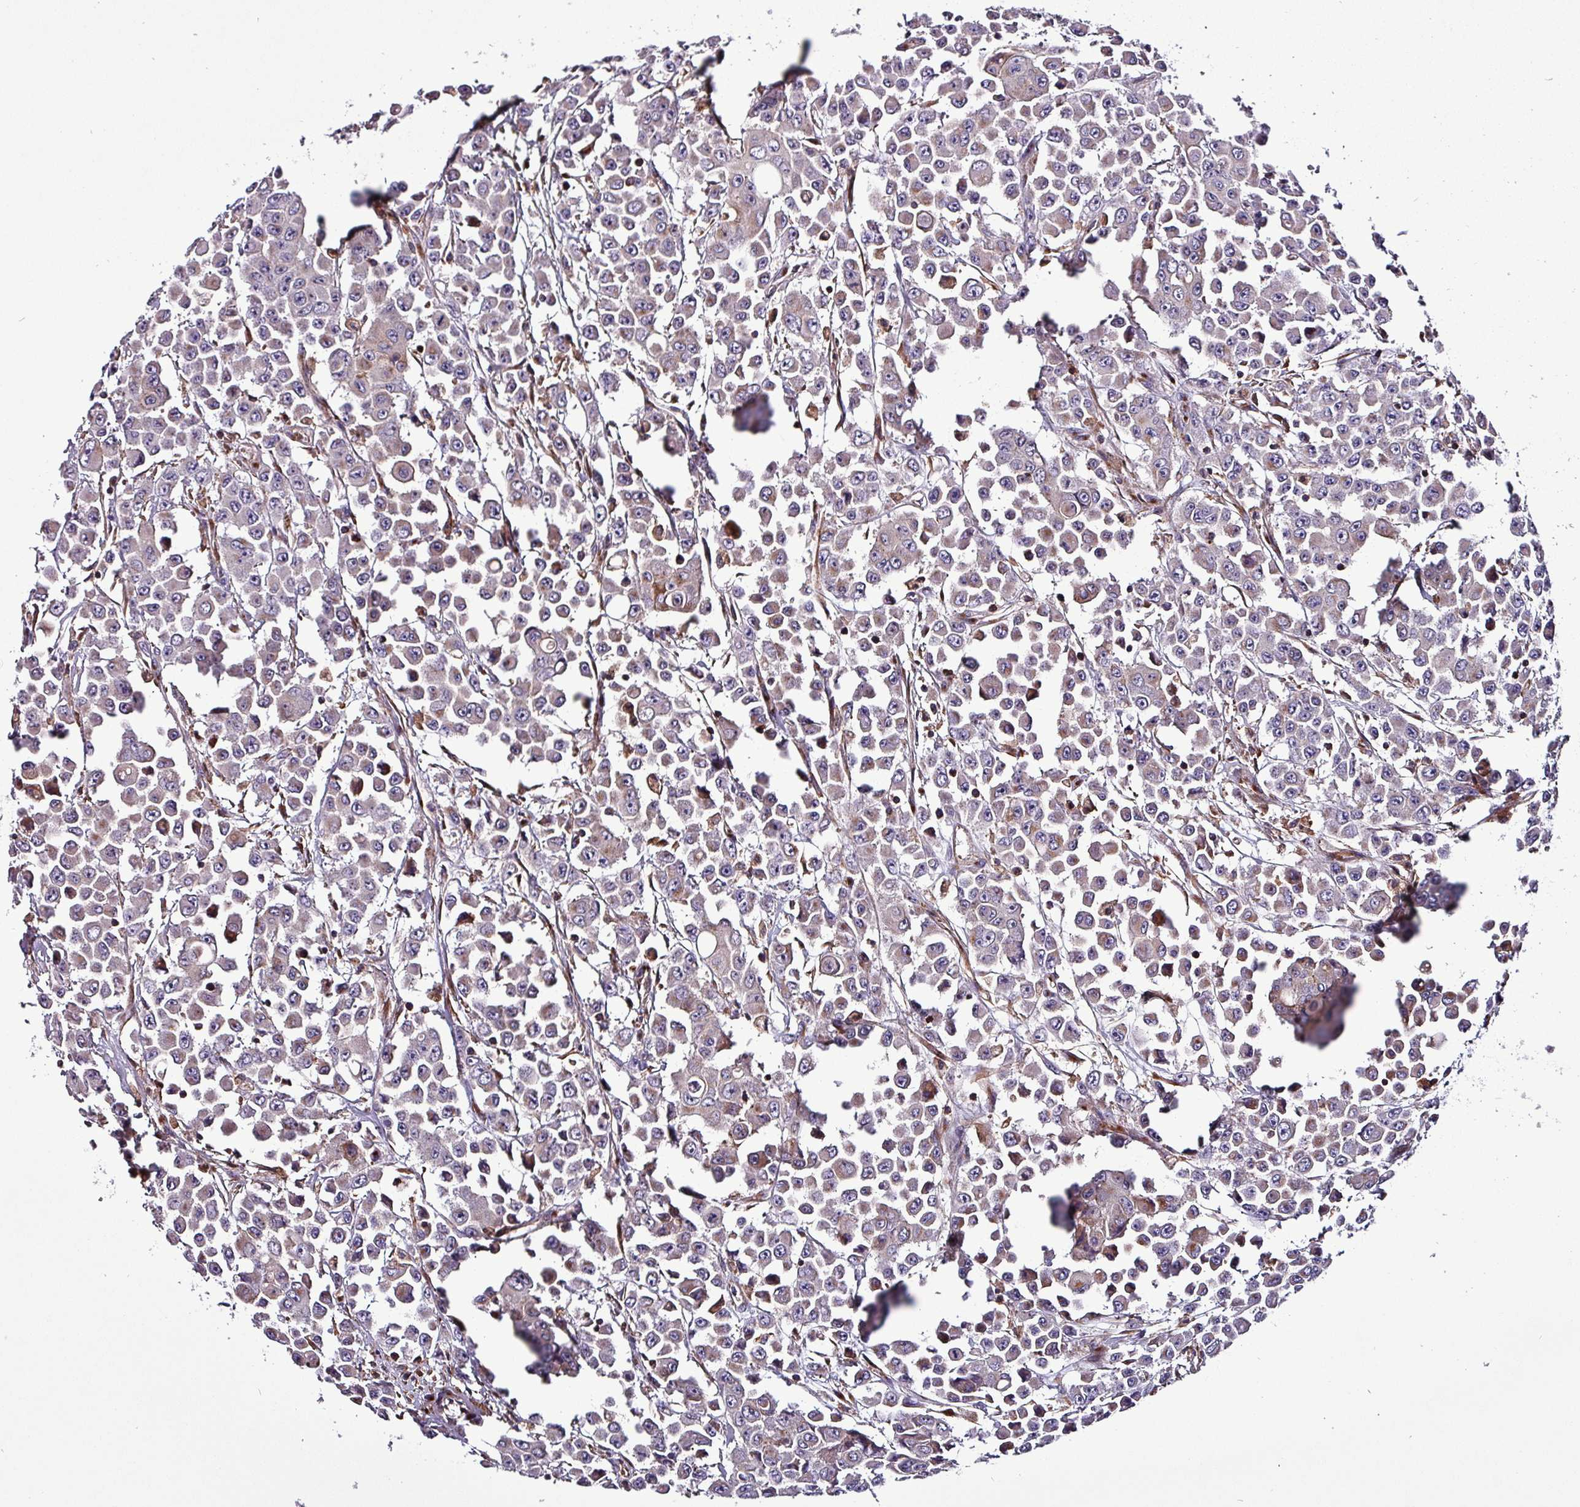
{"staining": {"intensity": "negative", "quantity": "none", "location": "none"}, "tissue": "colorectal cancer", "cell_type": "Tumor cells", "image_type": "cancer", "snomed": [{"axis": "morphology", "description": "Adenocarcinoma, NOS"}, {"axis": "topography", "description": "Colon"}], "caption": "This is a micrograph of immunohistochemistry staining of colorectal cancer, which shows no staining in tumor cells. The staining was performed using DAB to visualize the protein expression in brown, while the nuclei were stained in blue with hematoxylin (Magnification: 20x).", "gene": "VAMP4", "patient": {"sex": "male", "age": 51}}